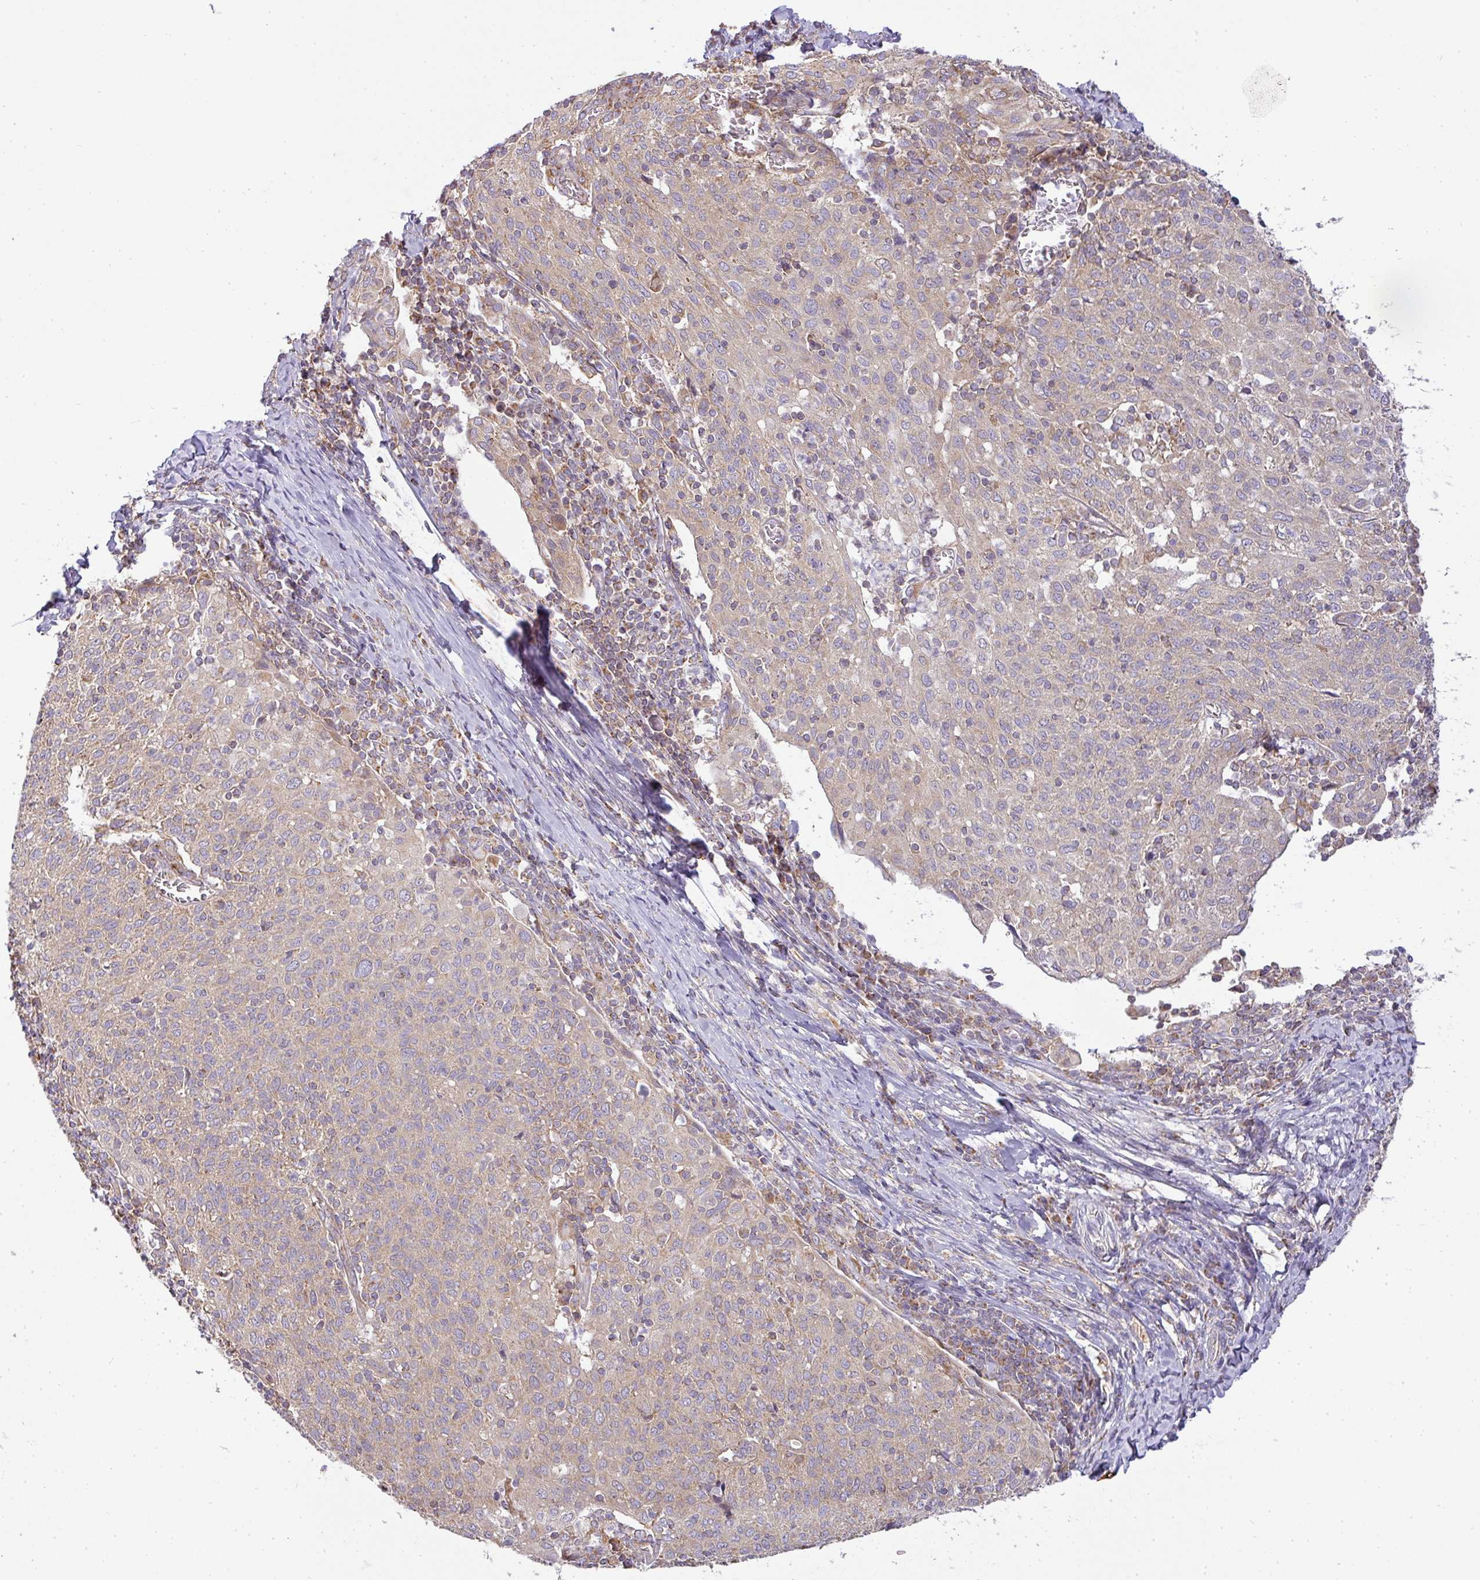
{"staining": {"intensity": "weak", "quantity": ">75%", "location": "cytoplasmic/membranous"}, "tissue": "cervical cancer", "cell_type": "Tumor cells", "image_type": "cancer", "snomed": [{"axis": "morphology", "description": "Squamous cell carcinoma, NOS"}, {"axis": "topography", "description": "Cervix"}], "caption": "Cervical cancer stained for a protein reveals weak cytoplasmic/membranous positivity in tumor cells. The staining was performed using DAB (3,3'-diaminobenzidine) to visualize the protein expression in brown, while the nuclei were stained in blue with hematoxylin (Magnification: 20x).", "gene": "ZNF211", "patient": {"sex": "female", "age": 52}}